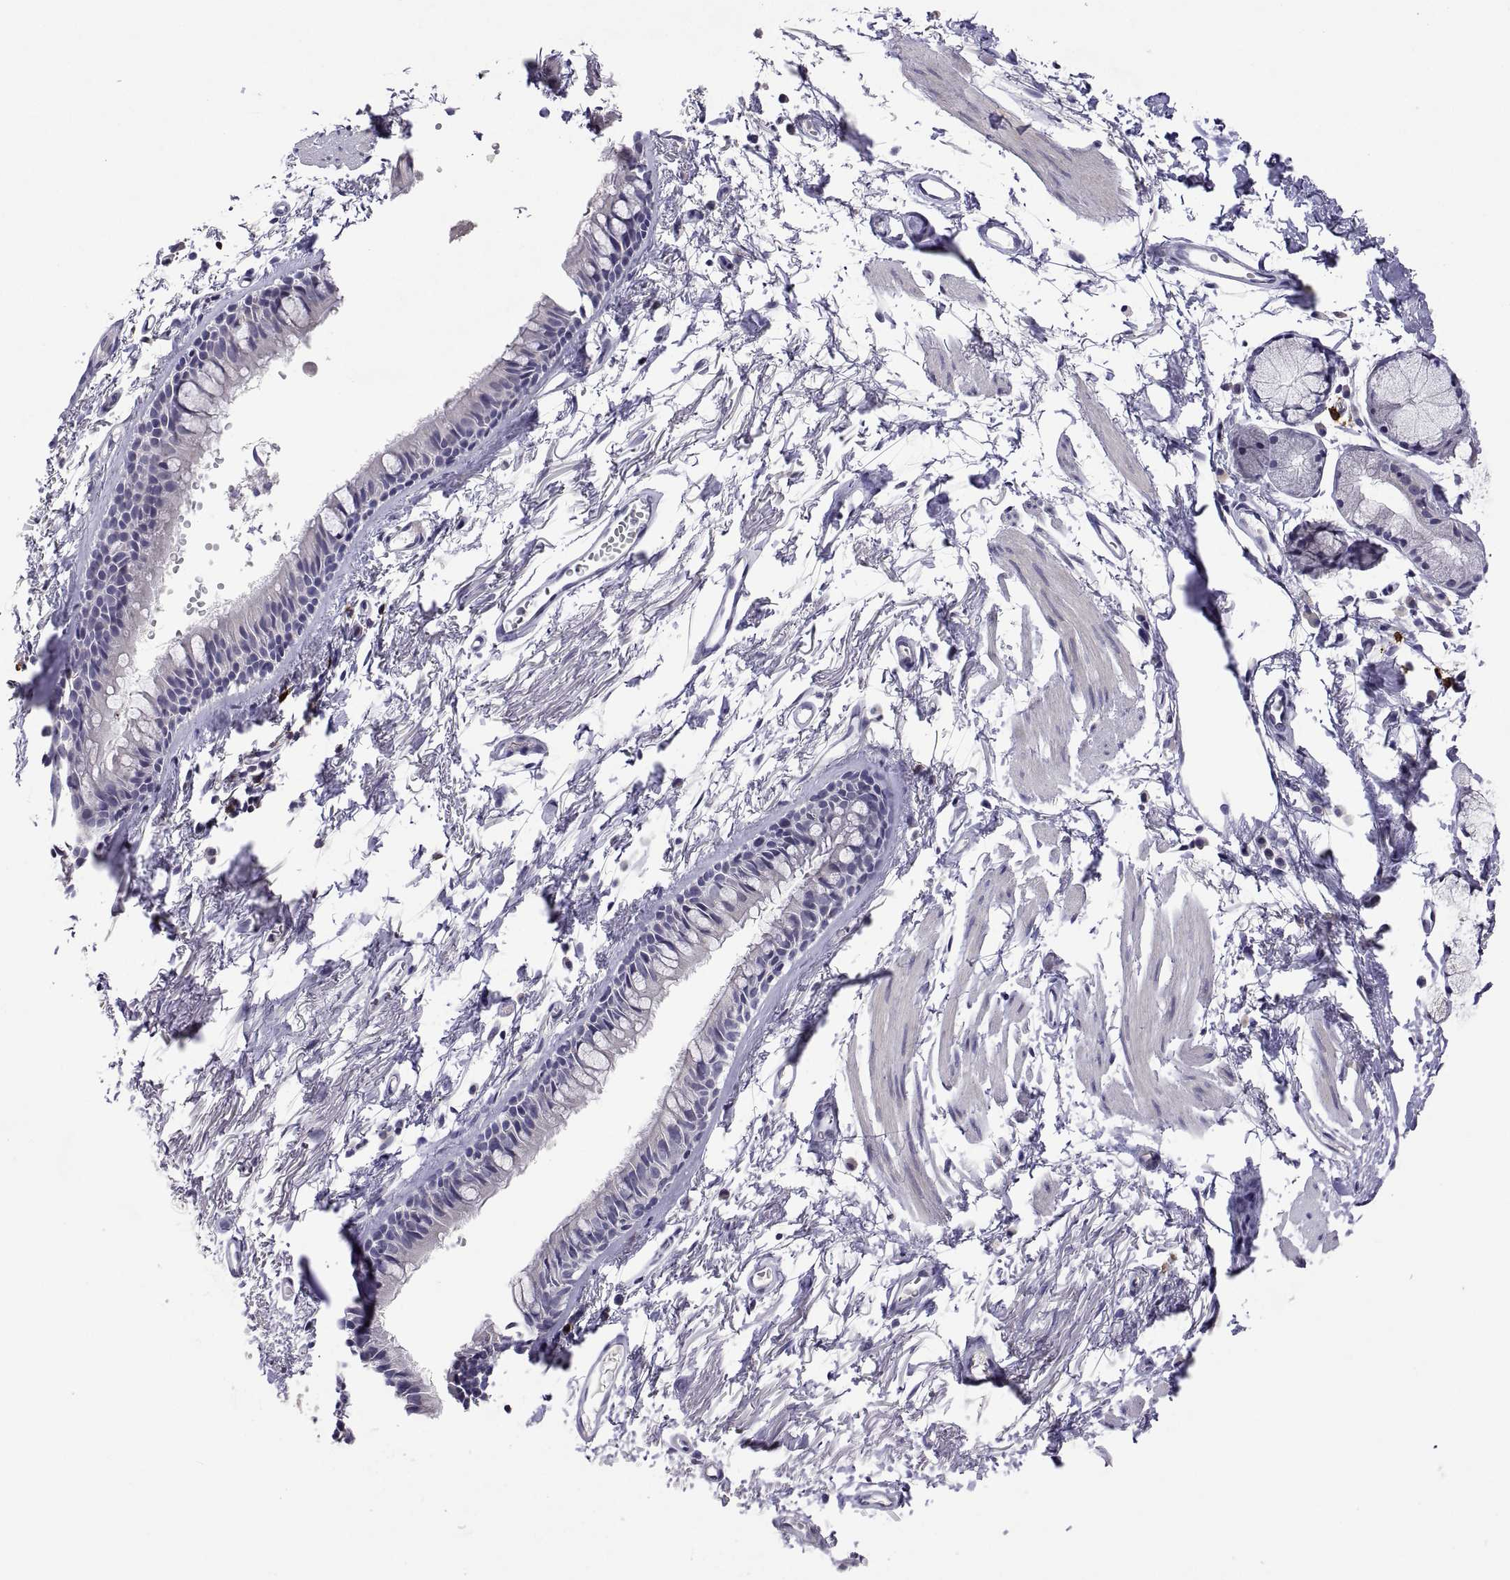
{"staining": {"intensity": "negative", "quantity": "none", "location": "none"}, "tissue": "soft tissue", "cell_type": "Fibroblasts", "image_type": "normal", "snomed": [{"axis": "morphology", "description": "Normal tissue, NOS"}, {"axis": "topography", "description": "Cartilage tissue"}, {"axis": "topography", "description": "Bronchus"}], "caption": "Photomicrograph shows no protein positivity in fibroblasts of unremarkable soft tissue. (DAB immunohistochemistry, high magnification).", "gene": "MS4A1", "patient": {"sex": "female", "age": 79}}